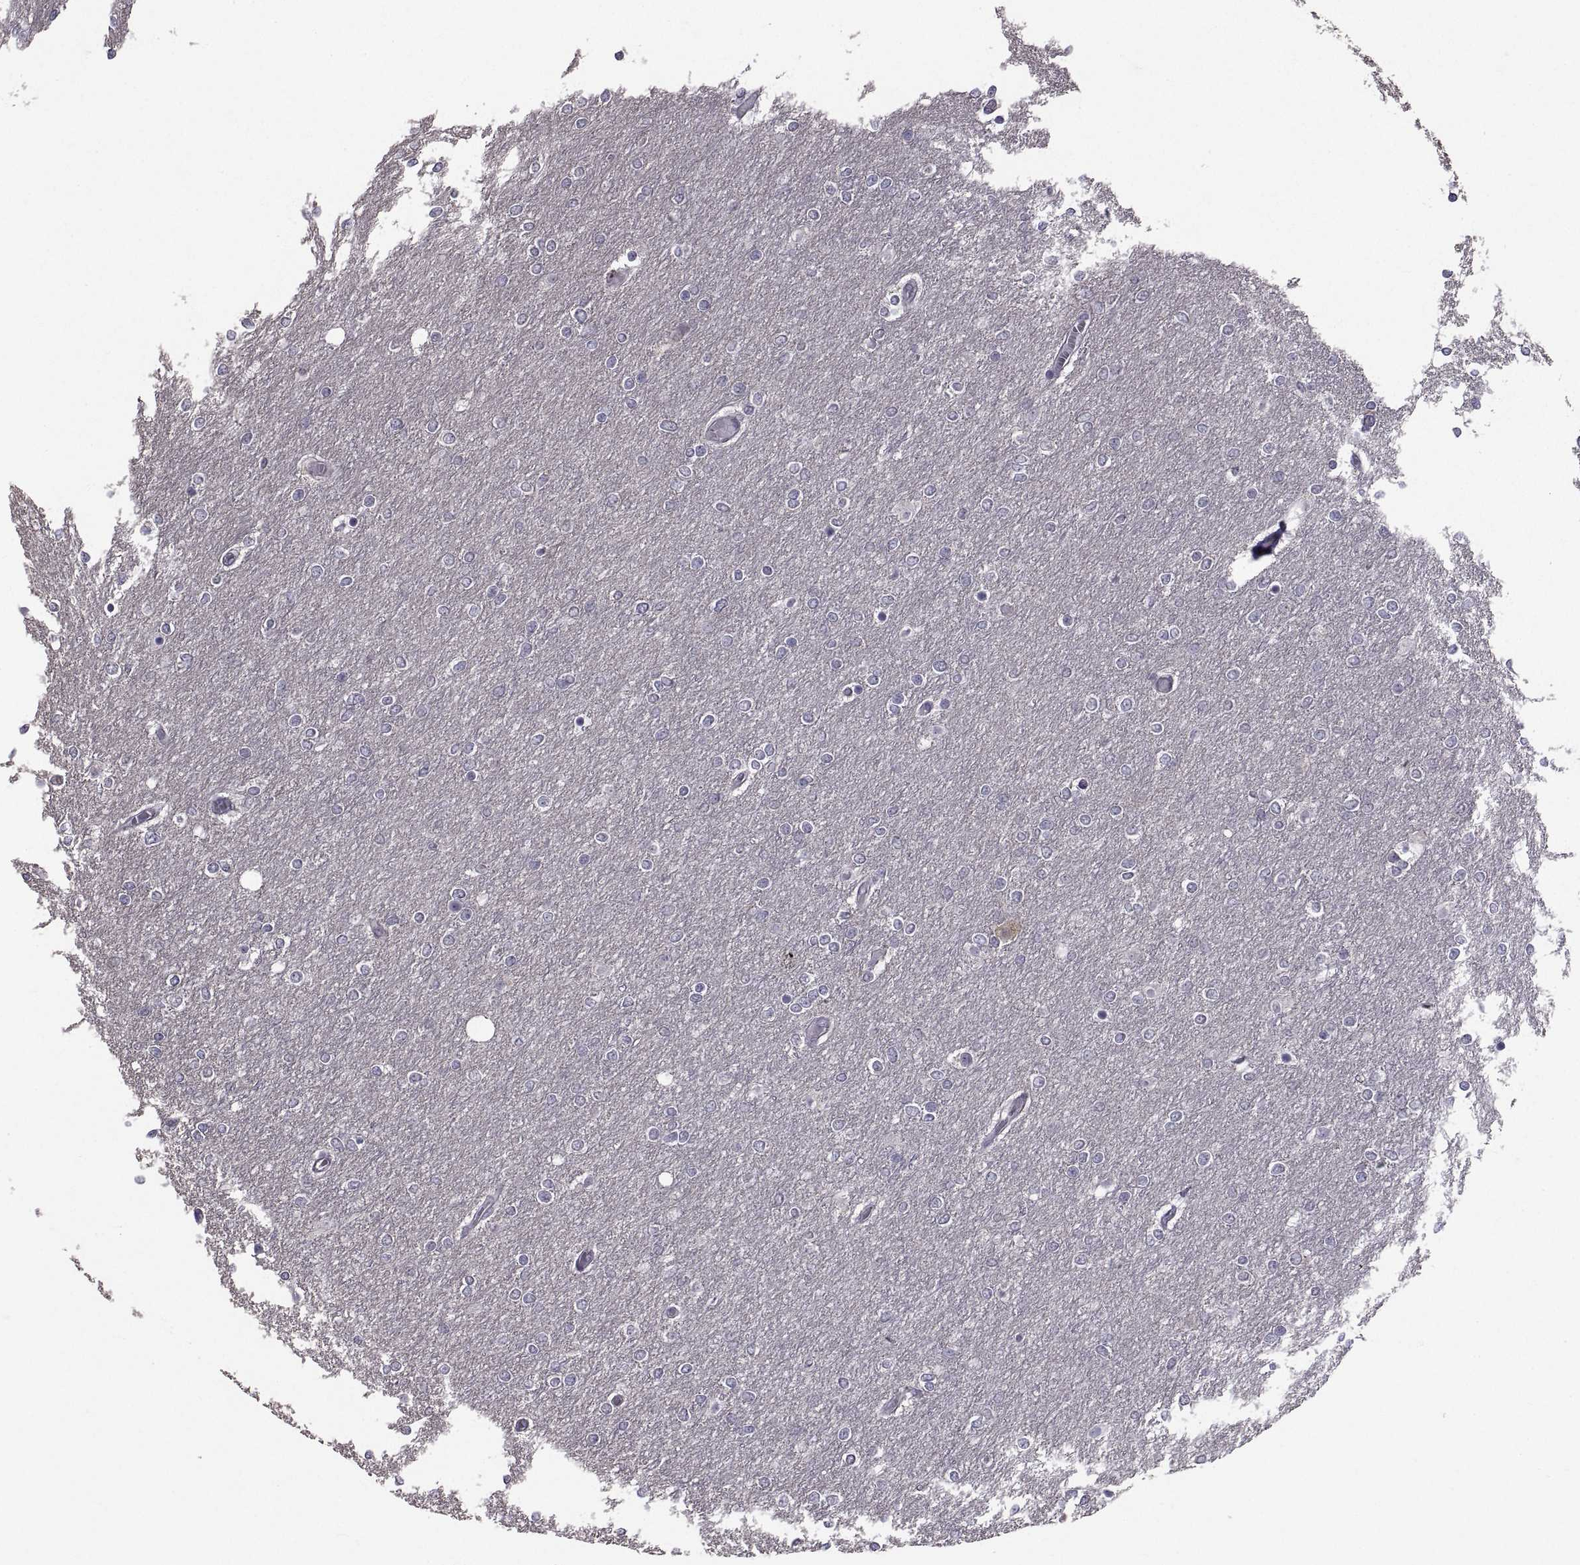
{"staining": {"intensity": "negative", "quantity": "none", "location": "none"}, "tissue": "glioma", "cell_type": "Tumor cells", "image_type": "cancer", "snomed": [{"axis": "morphology", "description": "Glioma, malignant, High grade"}, {"axis": "topography", "description": "Brain"}], "caption": "Photomicrograph shows no protein positivity in tumor cells of malignant glioma (high-grade) tissue. (DAB (3,3'-diaminobenzidine) IHC with hematoxylin counter stain).", "gene": "NPTX2", "patient": {"sex": "female", "age": 61}}